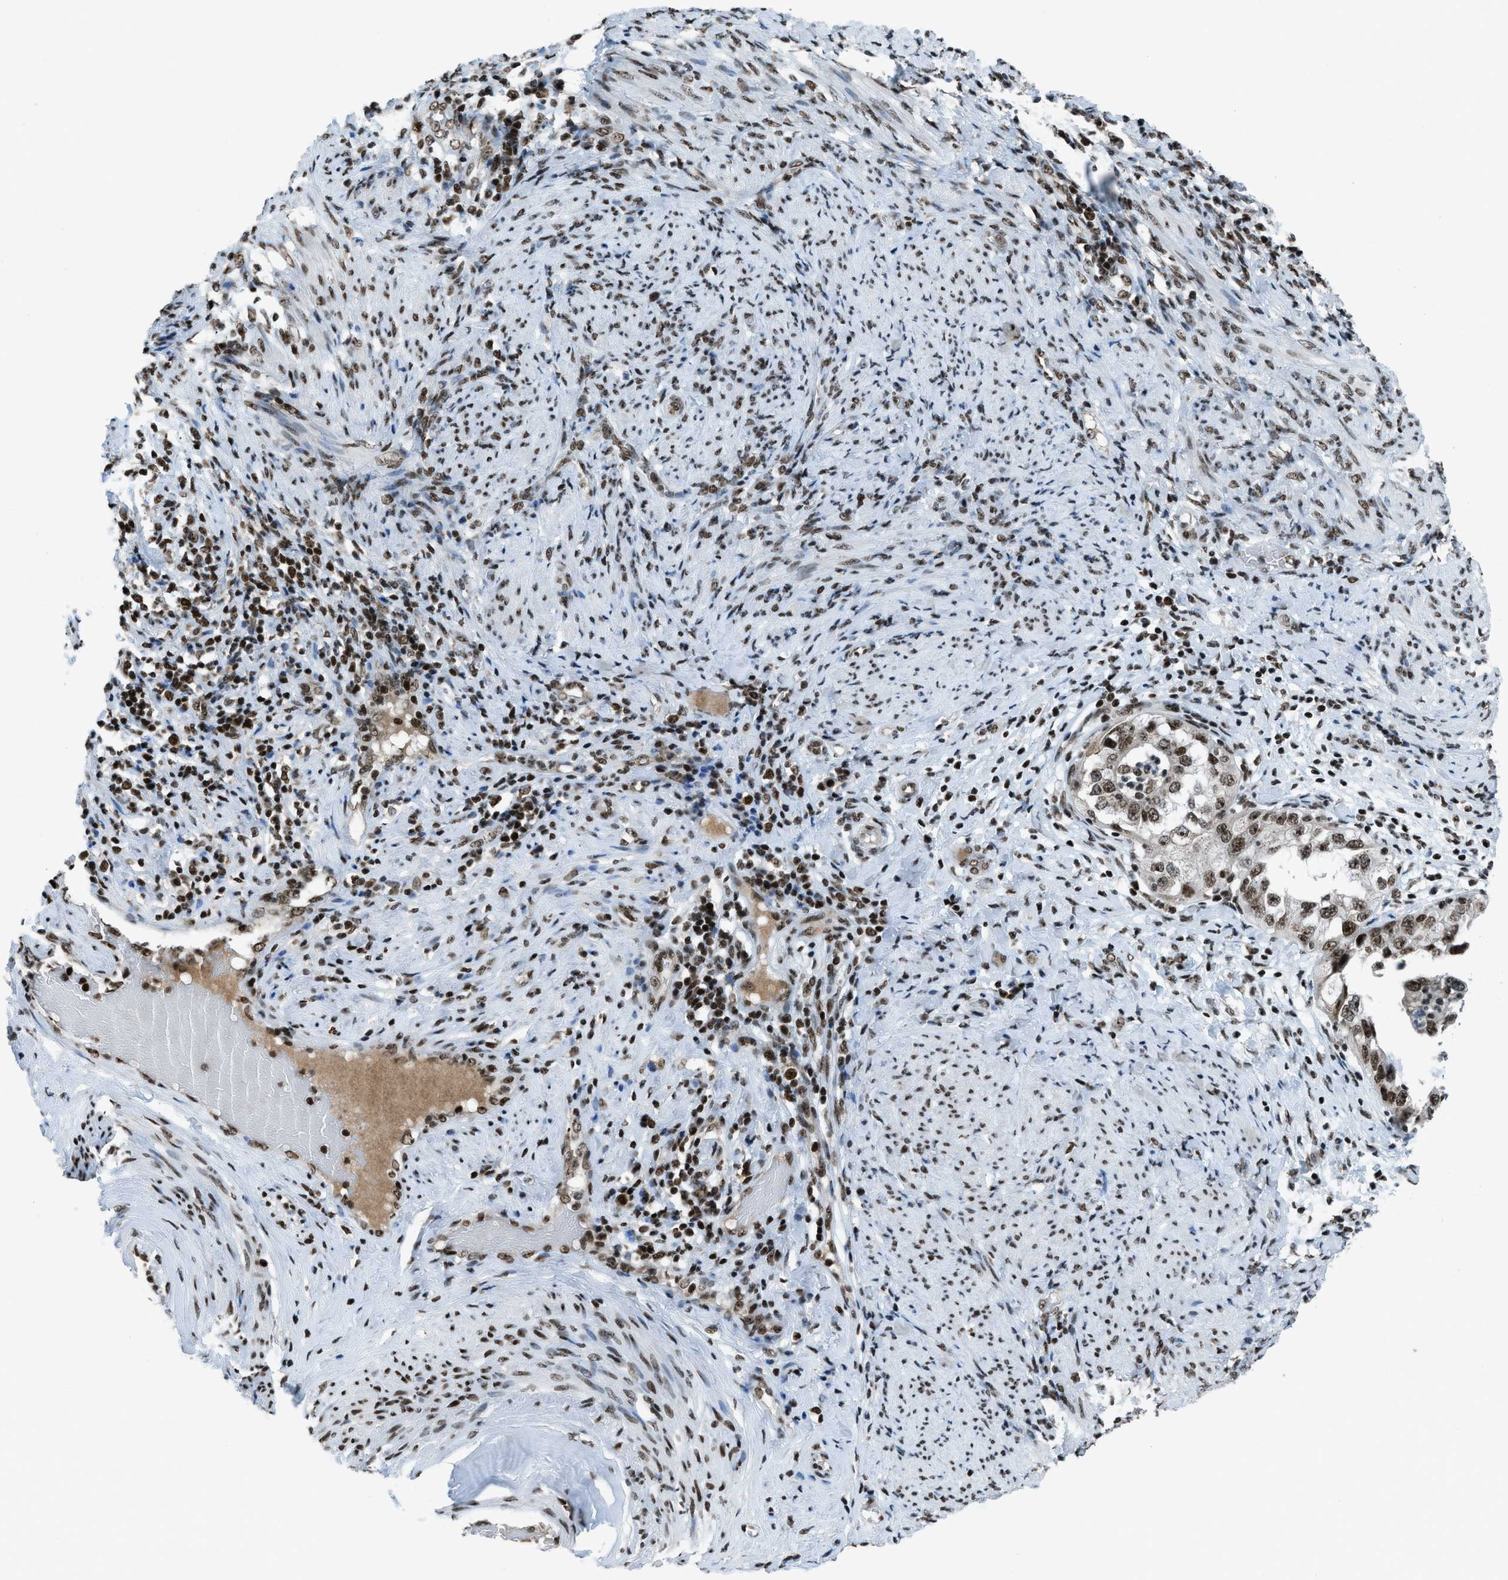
{"staining": {"intensity": "strong", "quantity": ">75%", "location": "nuclear"}, "tissue": "endometrial cancer", "cell_type": "Tumor cells", "image_type": "cancer", "snomed": [{"axis": "morphology", "description": "Adenocarcinoma, NOS"}, {"axis": "topography", "description": "Endometrium"}], "caption": "A high-resolution image shows immunohistochemistry staining of endometrial adenocarcinoma, which shows strong nuclear staining in approximately >75% of tumor cells. Immunohistochemistry stains the protein in brown and the nuclei are stained blue.", "gene": "RAD51B", "patient": {"sex": "female", "age": 85}}